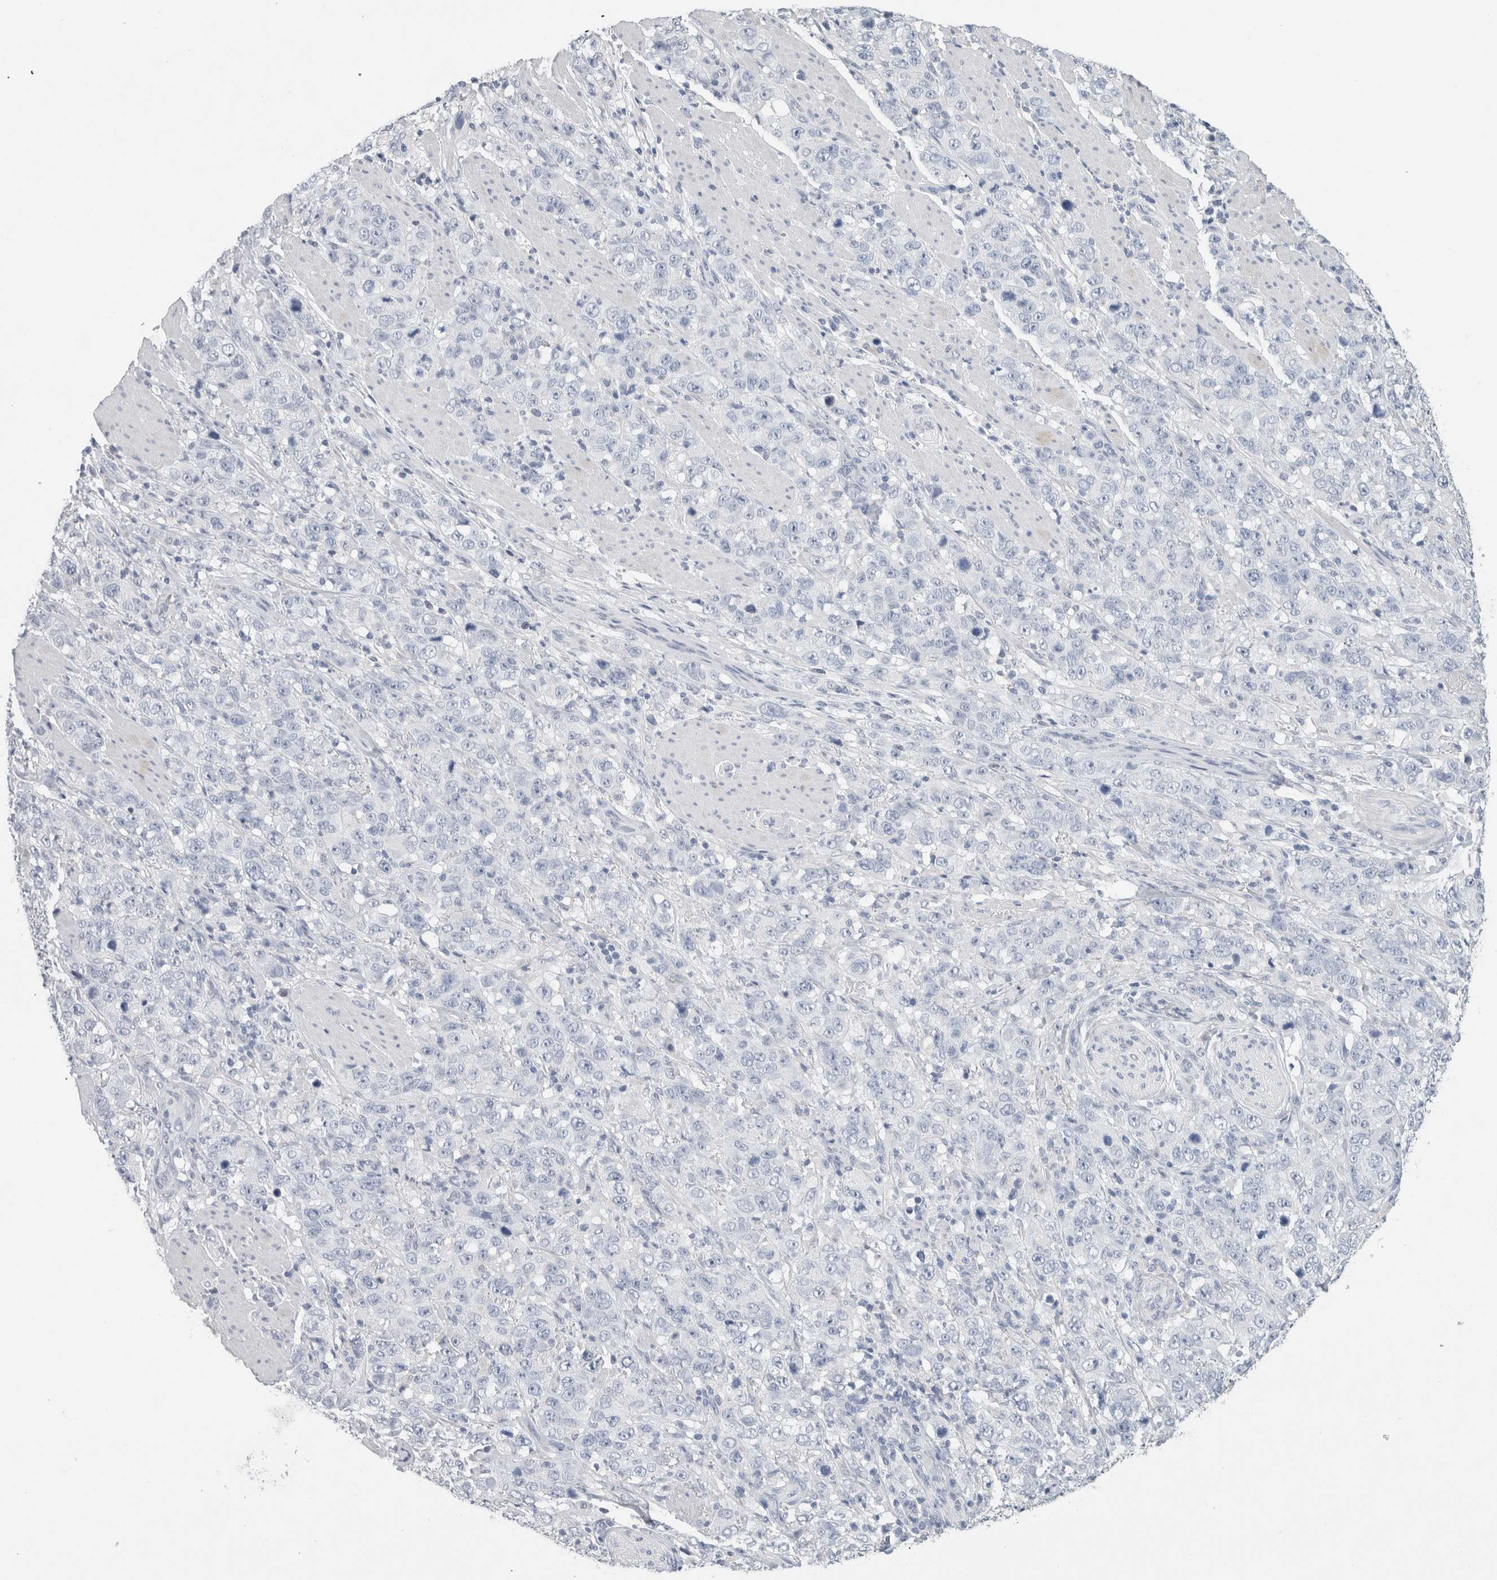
{"staining": {"intensity": "negative", "quantity": "none", "location": "none"}, "tissue": "stomach cancer", "cell_type": "Tumor cells", "image_type": "cancer", "snomed": [{"axis": "morphology", "description": "Adenocarcinoma, NOS"}, {"axis": "topography", "description": "Stomach"}], "caption": "Stomach cancer (adenocarcinoma) was stained to show a protein in brown. There is no significant staining in tumor cells.", "gene": "BCAN", "patient": {"sex": "male", "age": 48}}